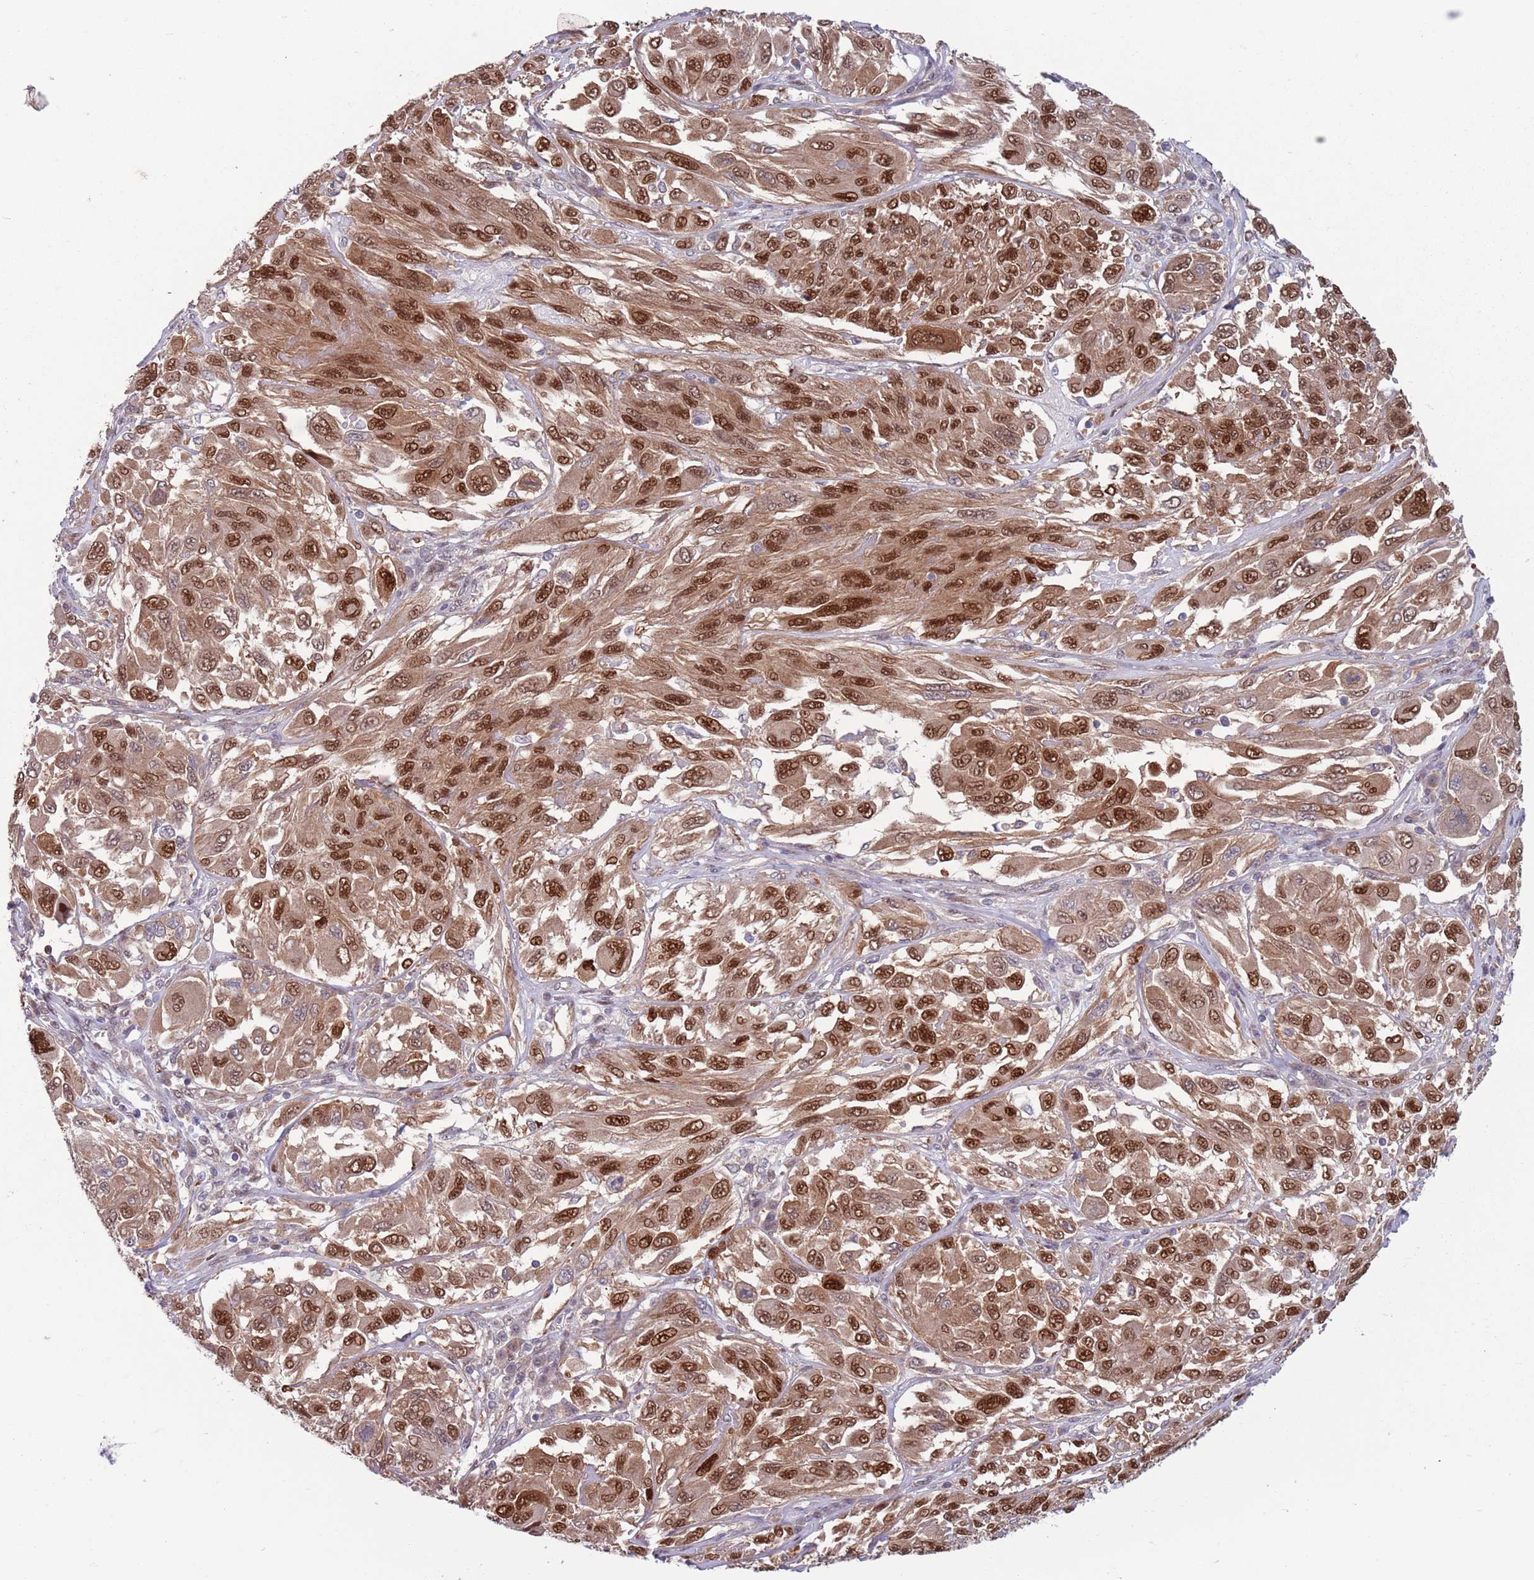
{"staining": {"intensity": "strong", "quantity": ">75%", "location": "cytoplasmic/membranous,nuclear"}, "tissue": "melanoma", "cell_type": "Tumor cells", "image_type": "cancer", "snomed": [{"axis": "morphology", "description": "Malignant melanoma, NOS"}, {"axis": "topography", "description": "Skin"}], "caption": "A brown stain highlights strong cytoplasmic/membranous and nuclear positivity of a protein in melanoma tumor cells.", "gene": "CLNS1A", "patient": {"sex": "female", "age": 91}}